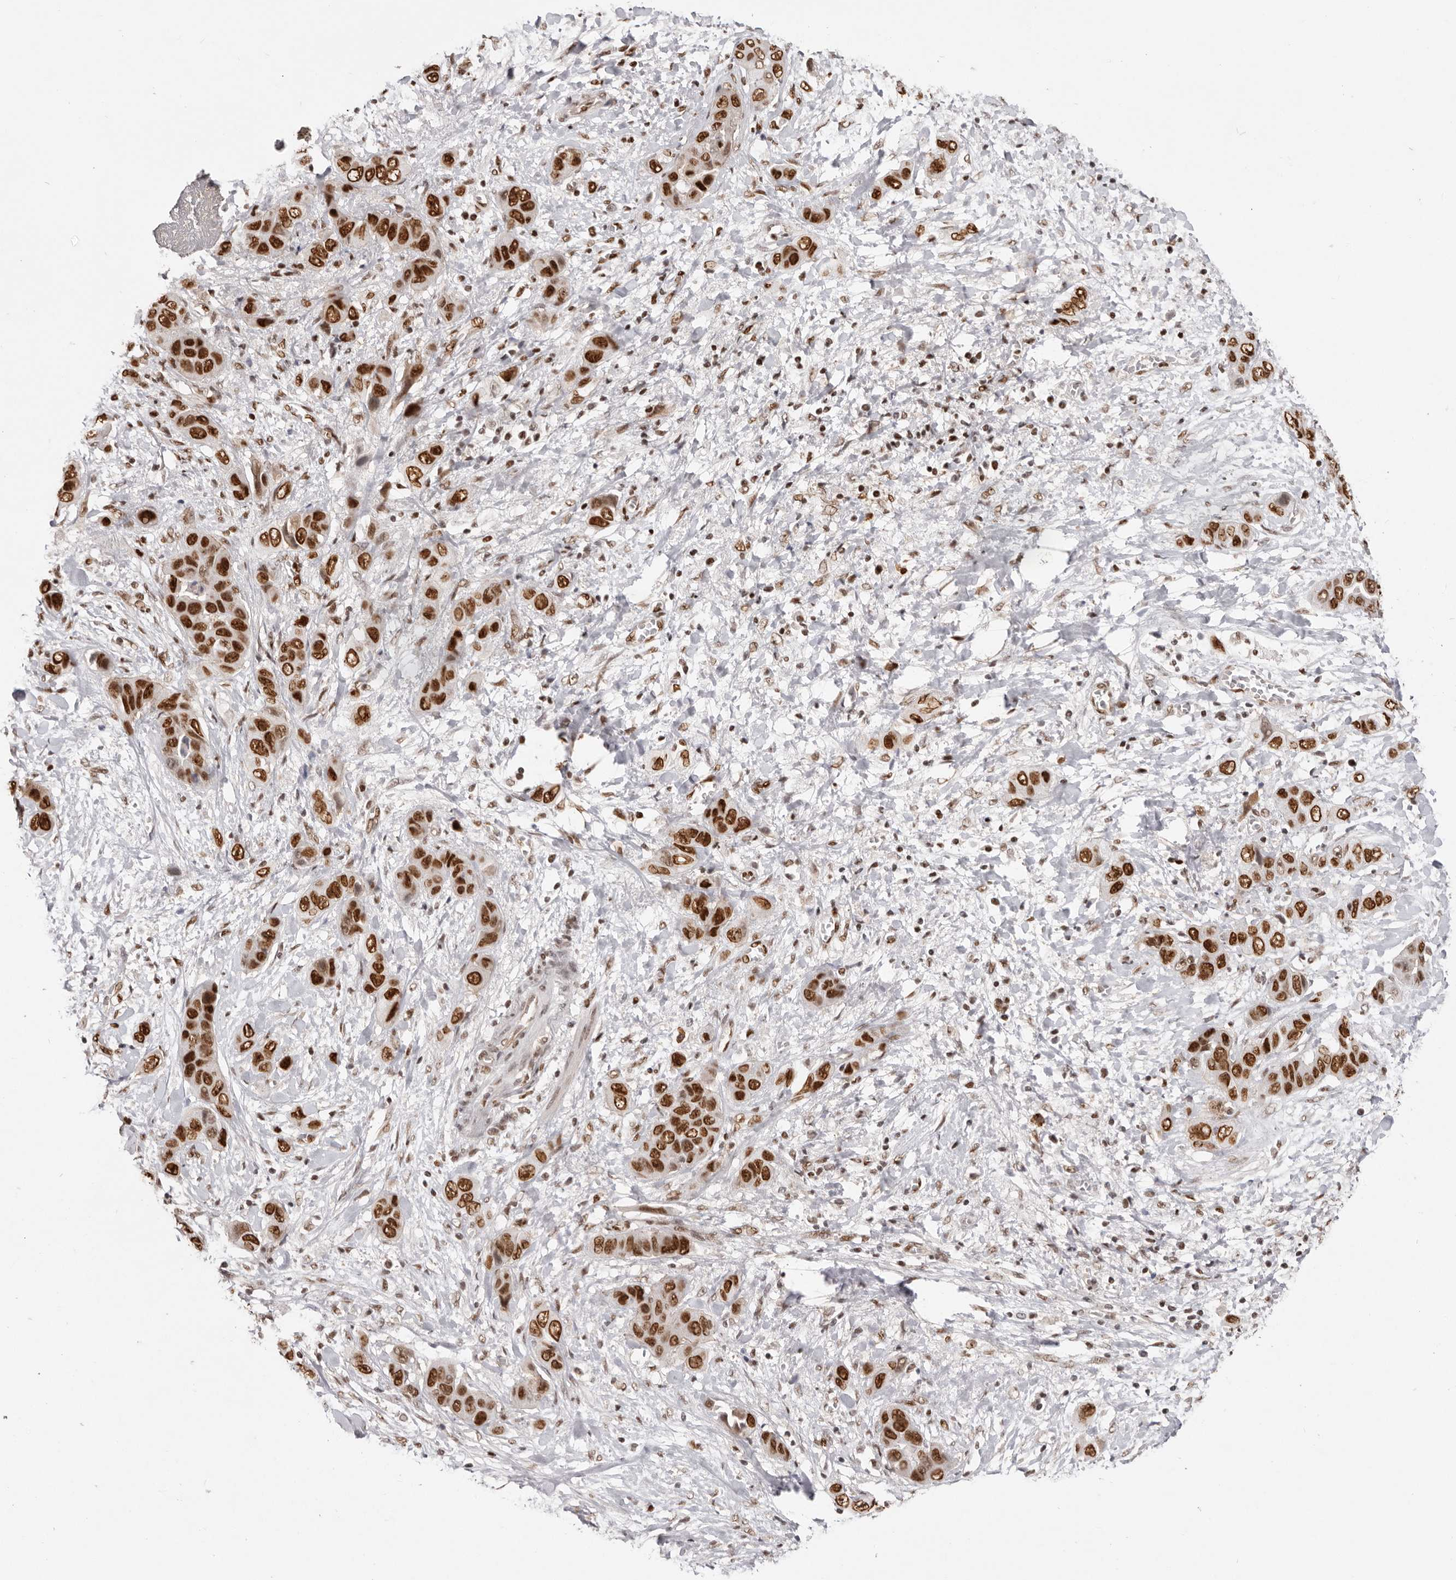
{"staining": {"intensity": "strong", "quantity": ">75%", "location": "nuclear"}, "tissue": "liver cancer", "cell_type": "Tumor cells", "image_type": "cancer", "snomed": [{"axis": "morphology", "description": "Cholangiocarcinoma"}, {"axis": "topography", "description": "Liver"}], "caption": "Protein staining by IHC reveals strong nuclear staining in approximately >75% of tumor cells in cholangiocarcinoma (liver).", "gene": "CHTOP", "patient": {"sex": "female", "age": 52}}